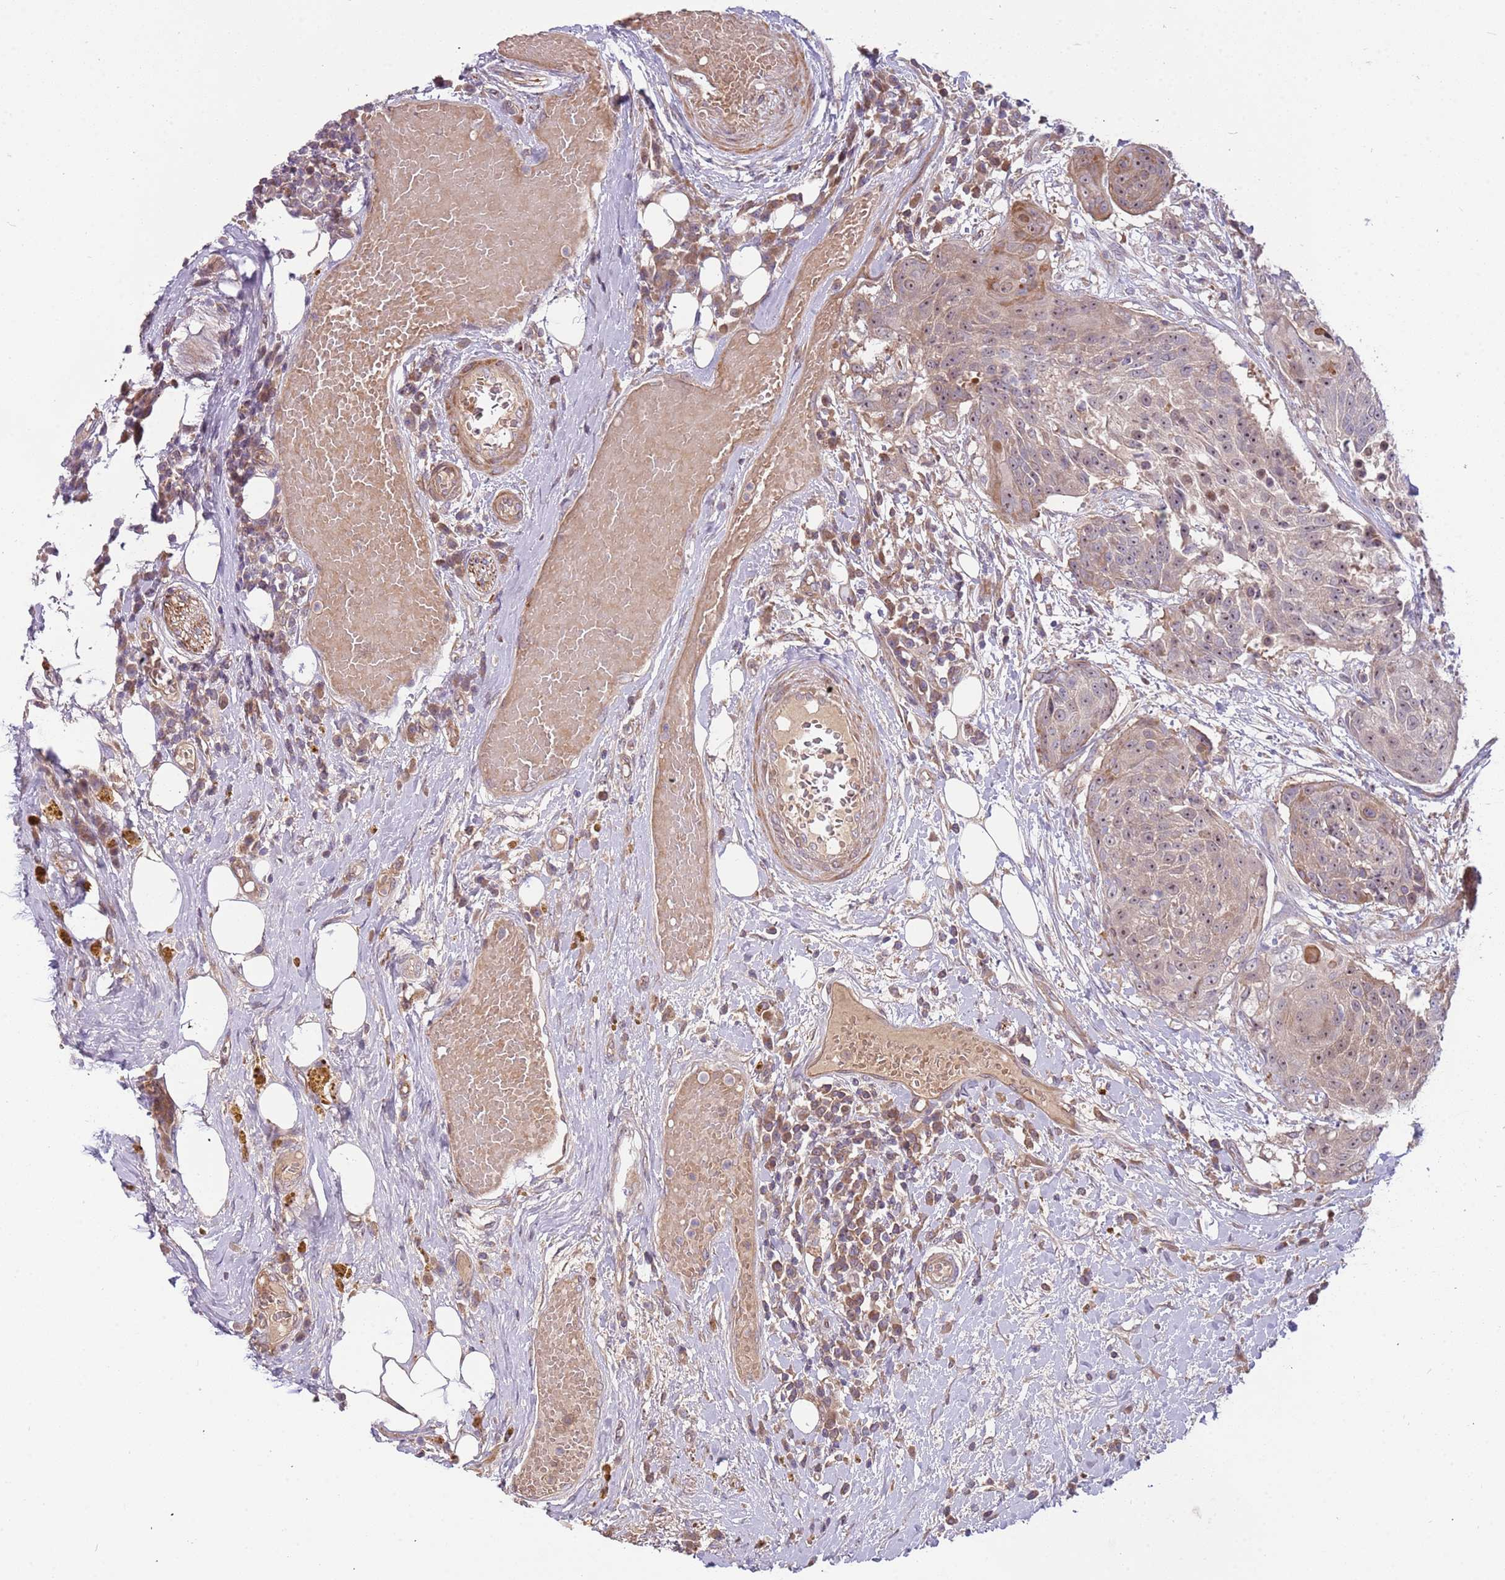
{"staining": {"intensity": "weak", "quantity": ">75%", "location": "nuclear"}, "tissue": "urothelial cancer", "cell_type": "Tumor cells", "image_type": "cancer", "snomed": [{"axis": "morphology", "description": "Urothelial carcinoma, High grade"}, {"axis": "topography", "description": "Urinary bladder"}], "caption": "Immunohistochemical staining of urothelial carcinoma (high-grade) demonstrates low levels of weak nuclear staining in about >75% of tumor cells.", "gene": "TRAPPC6B", "patient": {"sex": "female", "age": 63}}